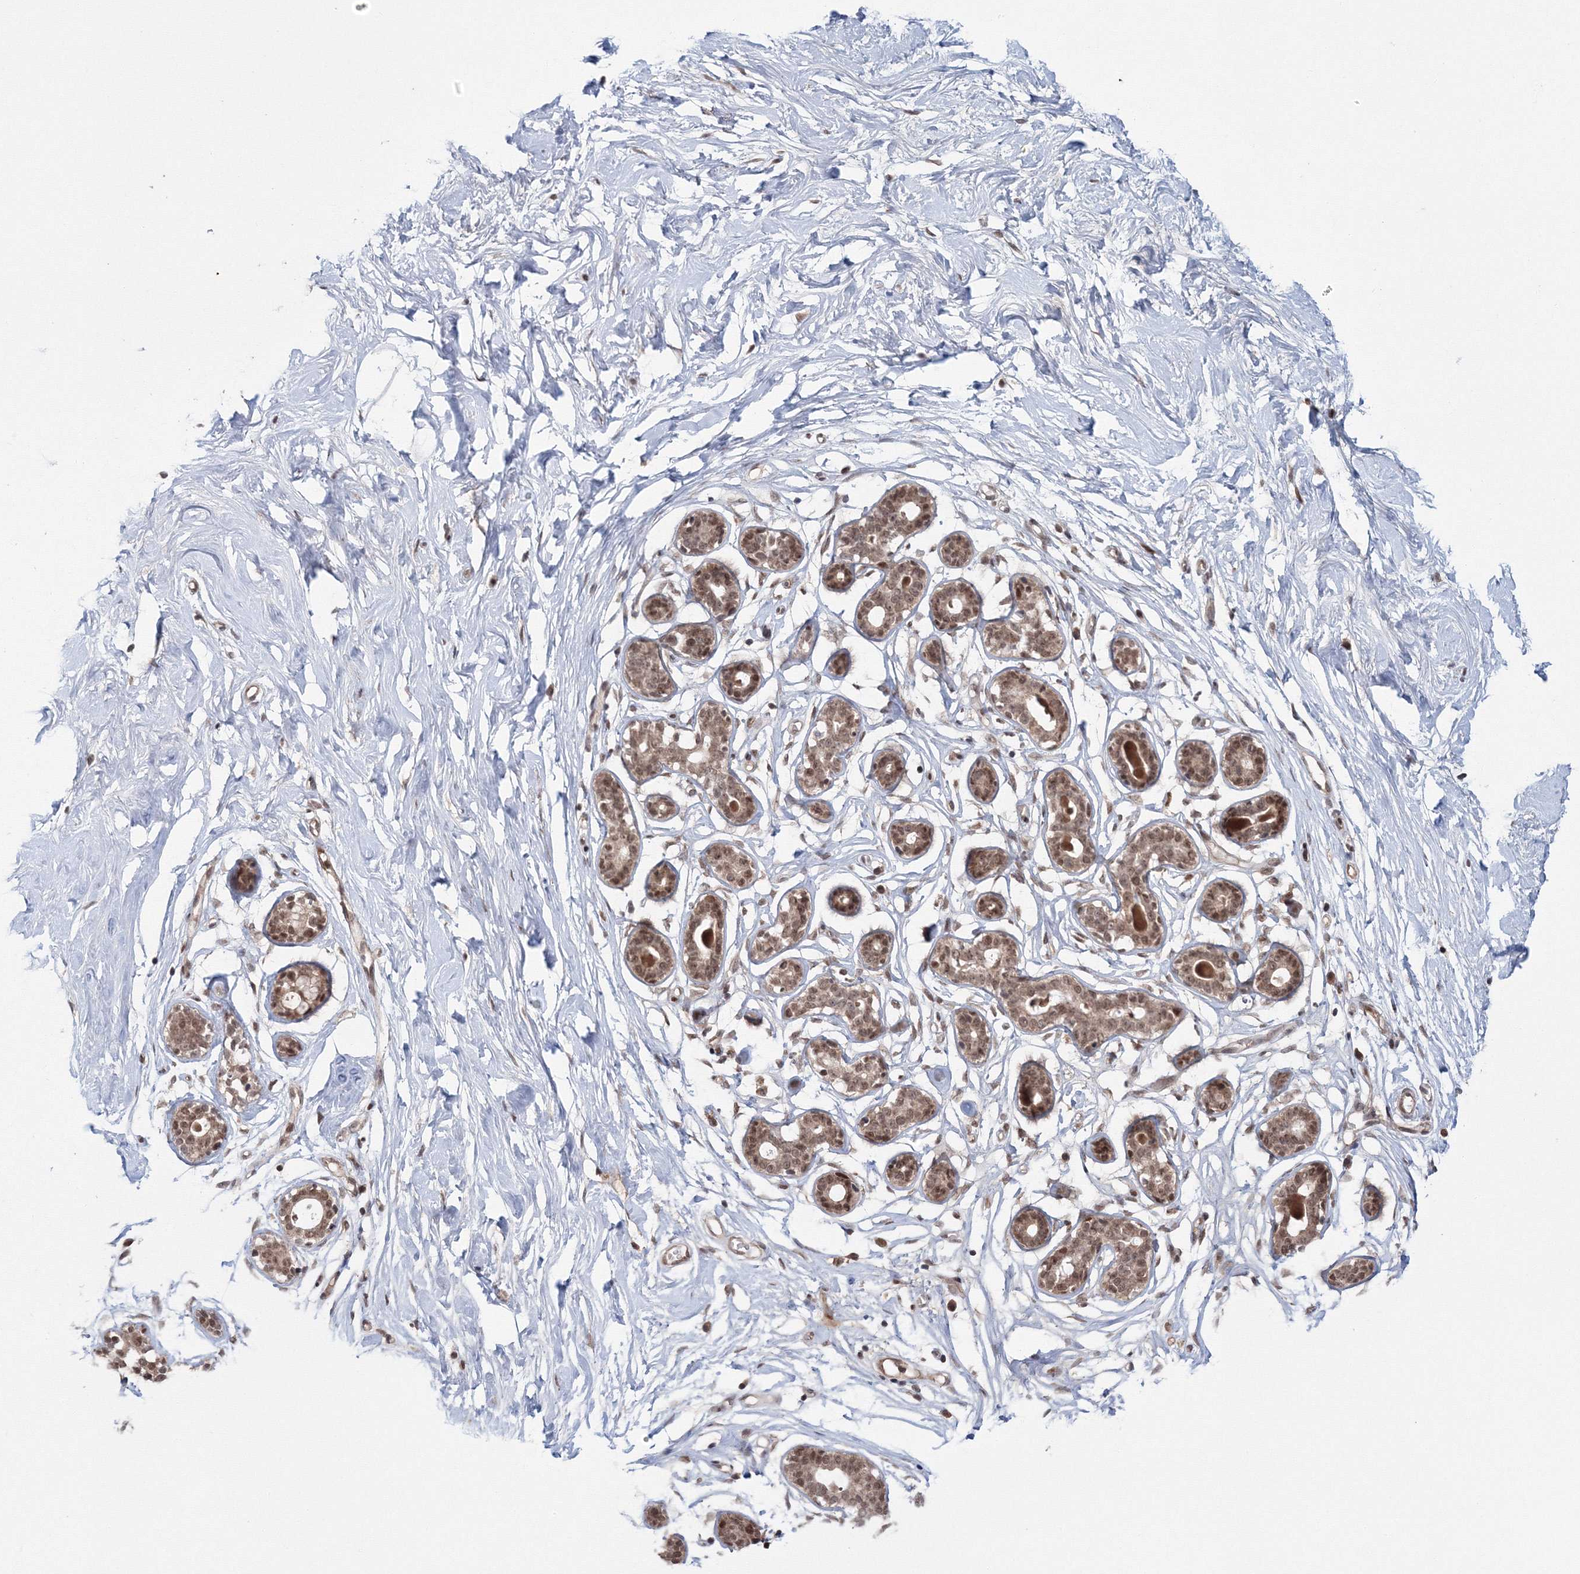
{"staining": {"intensity": "weak", "quantity": "25%-75%", "location": "cytoplasmic/membranous,nuclear"}, "tissue": "breast", "cell_type": "Adipocytes", "image_type": "normal", "snomed": [{"axis": "morphology", "description": "Normal tissue, NOS"}, {"axis": "morphology", "description": "Adenoma, NOS"}, {"axis": "topography", "description": "Breast"}], "caption": "Breast stained with IHC displays weak cytoplasmic/membranous,nuclear positivity in about 25%-75% of adipocytes. (Stains: DAB (3,3'-diaminobenzidine) in brown, nuclei in blue, Microscopy: brightfield microscopy at high magnification).", "gene": "NOA1", "patient": {"sex": "female", "age": 23}}